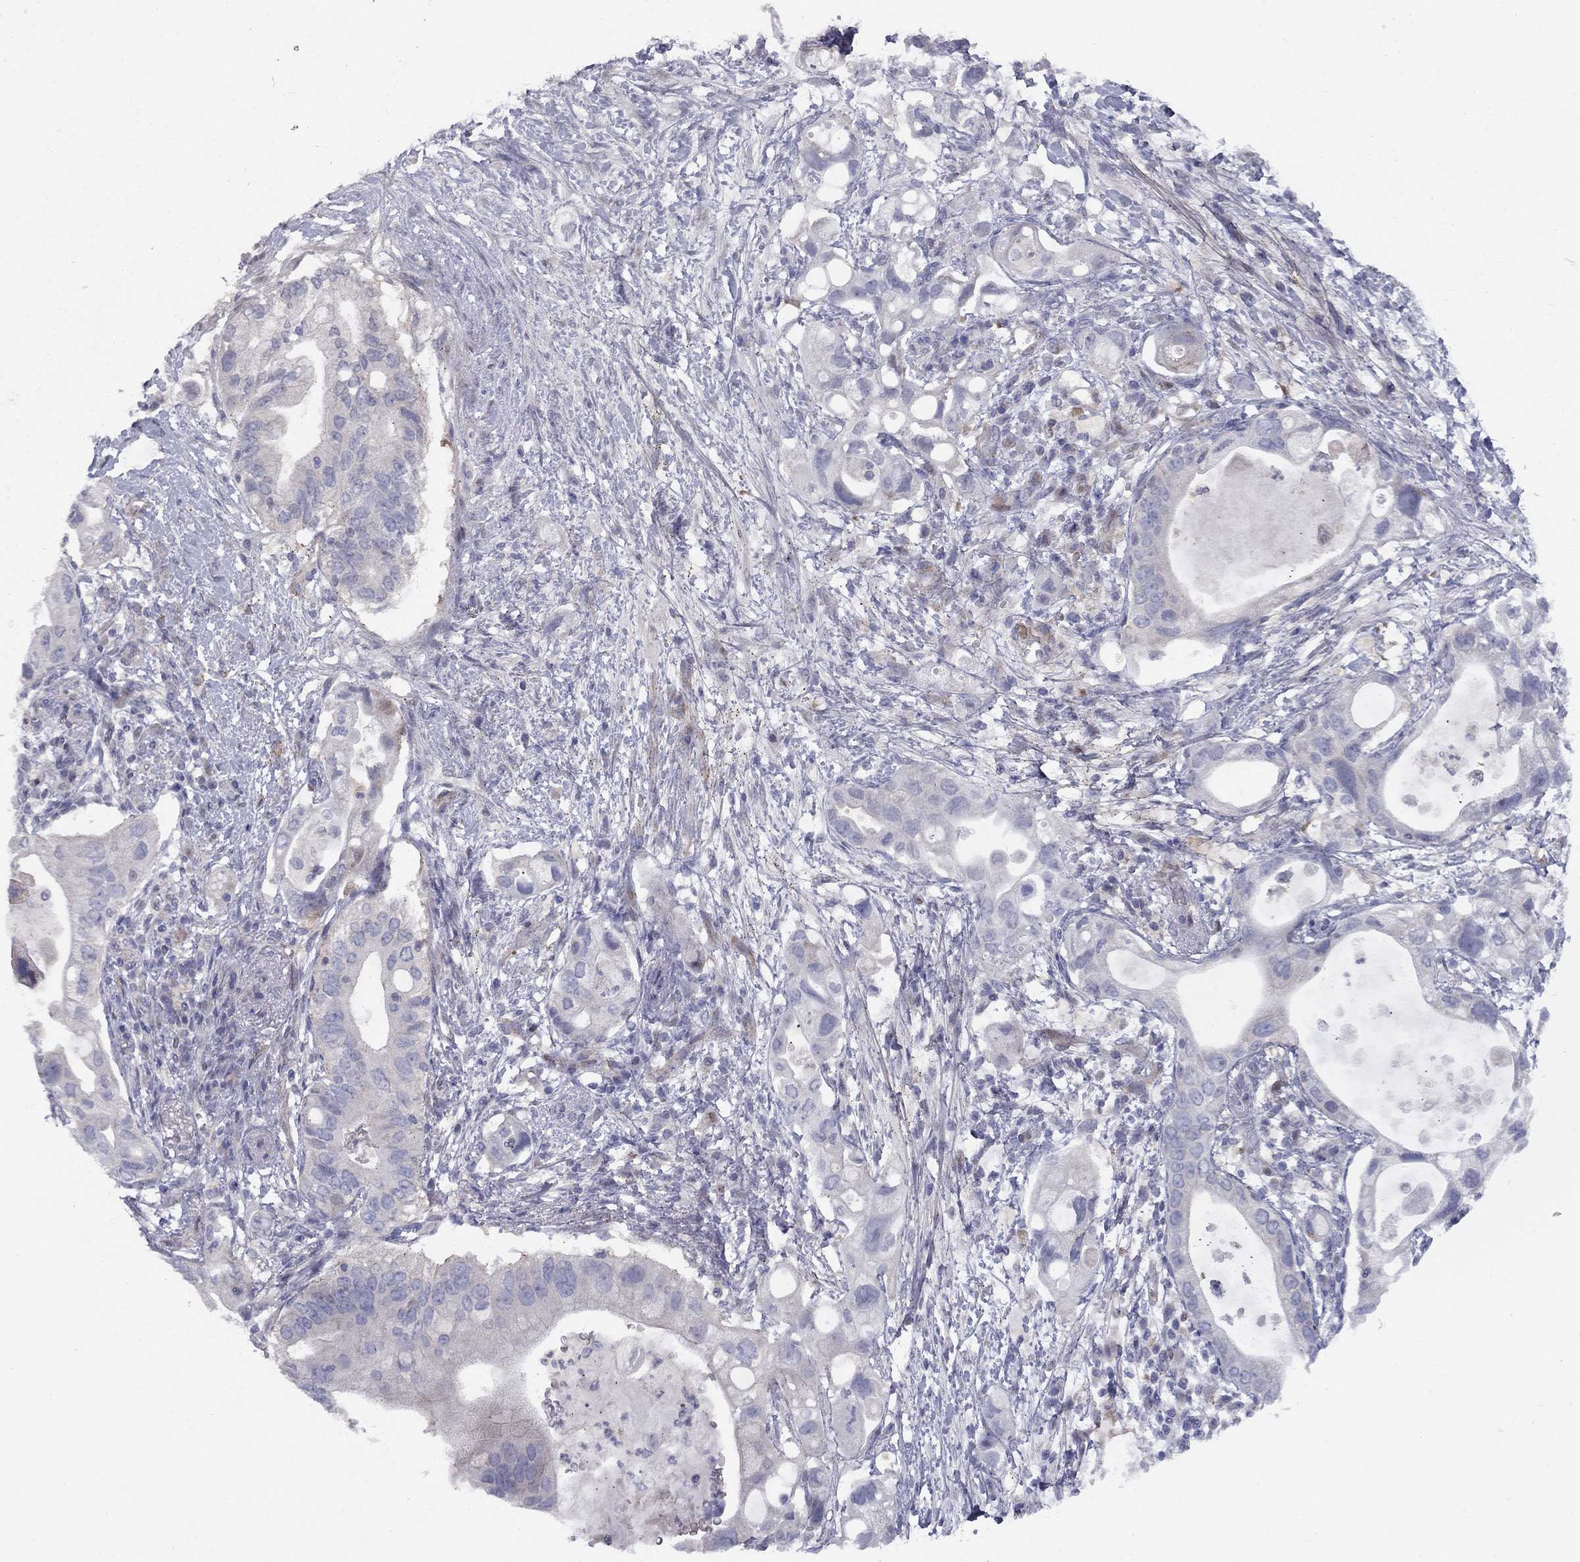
{"staining": {"intensity": "negative", "quantity": "none", "location": "none"}, "tissue": "pancreatic cancer", "cell_type": "Tumor cells", "image_type": "cancer", "snomed": [{"axis": "morphology", "description": "Adenocarcinoma, NOS"}, {"axis": "topography", "description": "Pancreas"}], "caption": "A high-resolution photomicrograph shows immunohistochemistry (IHC) staining of pancreatic cancer (adenocarcinoma), which displays no significant positivity in tumor cells.", "gene": "DUSP7", "patient": {"sex": "female", "age": 72}}